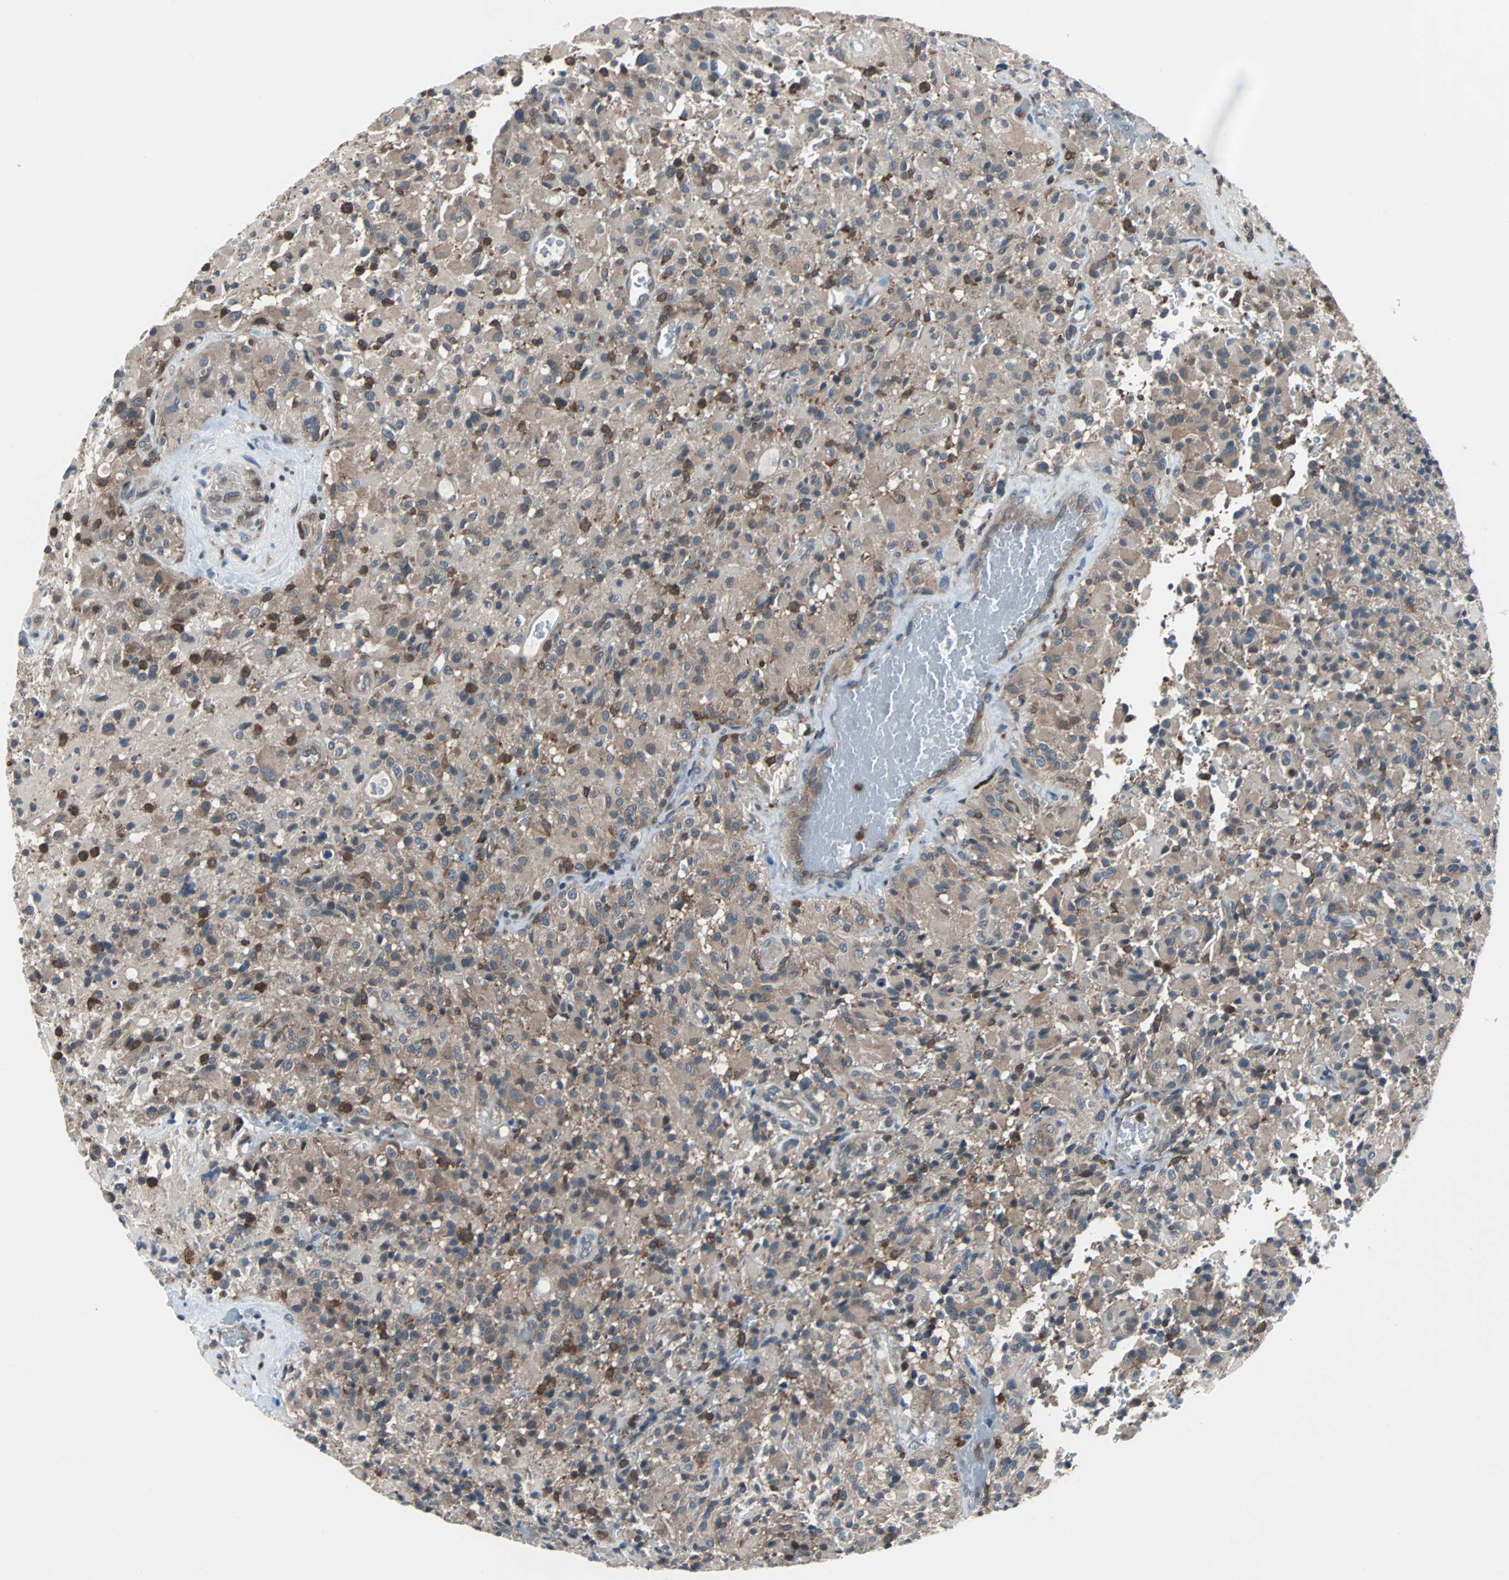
{"staining": {"intensity": "weak", "quantity": "25%-75%", "location": "cytoplasmic/membranous"}, "tissue": "glioma", "cell_type": "Tumor cells", "image_type": "cancer", "snomed": [{"axis": "morphology", "description": "Glioma, malignant, High grade"}, {"axis": "topography", "description": "Brain"}], "caption": "Malignant high-grade glioma stained with a protein marker demonstrates weak staining in tumor cells.", "gene": "PAK1", "patient": {"sex": "male", "age": 71}}